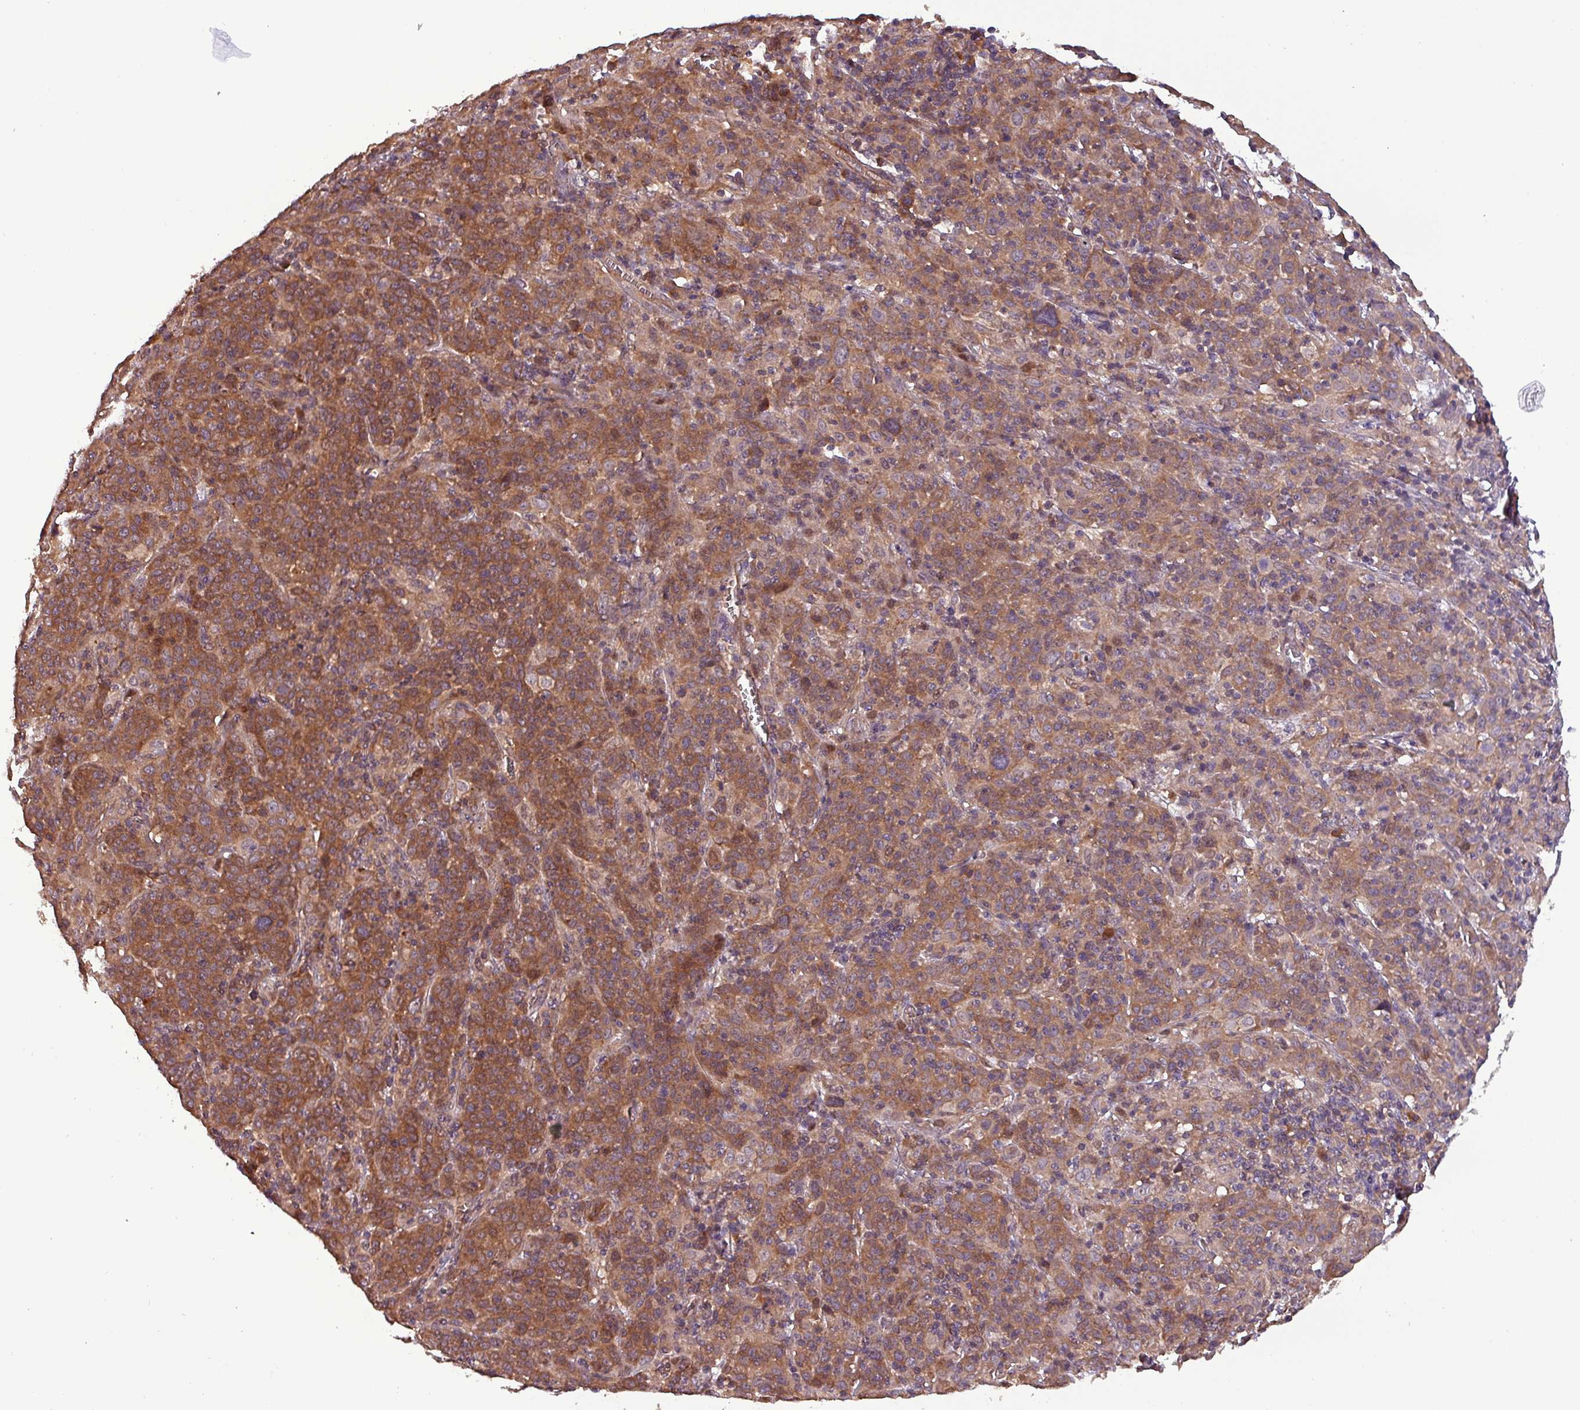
{"staining": {"intensity": "moderate", "quantity": ">75%", "location": "cytoplasmic/membranous"}, "tissue": "cervical cancer", "cell_type": "Tumor cells", "image_type": "cancer", "snomed": [{"axis": "morphology", "description": "Squamous cell carcinoma, NOS"}, {"axis": "topography", "description": "Cervix"}], "caption": "A high-resolution micrograph shows immunohistochemistry (IHC) staining of cervical cancer (squamous cell carcinoma), which reveals moderate cytoplasmic/membranous staining in about >75% of tumor cells.", "gene": "PAFAH1B2", "patient": {"sex": "female", "age": 67}}